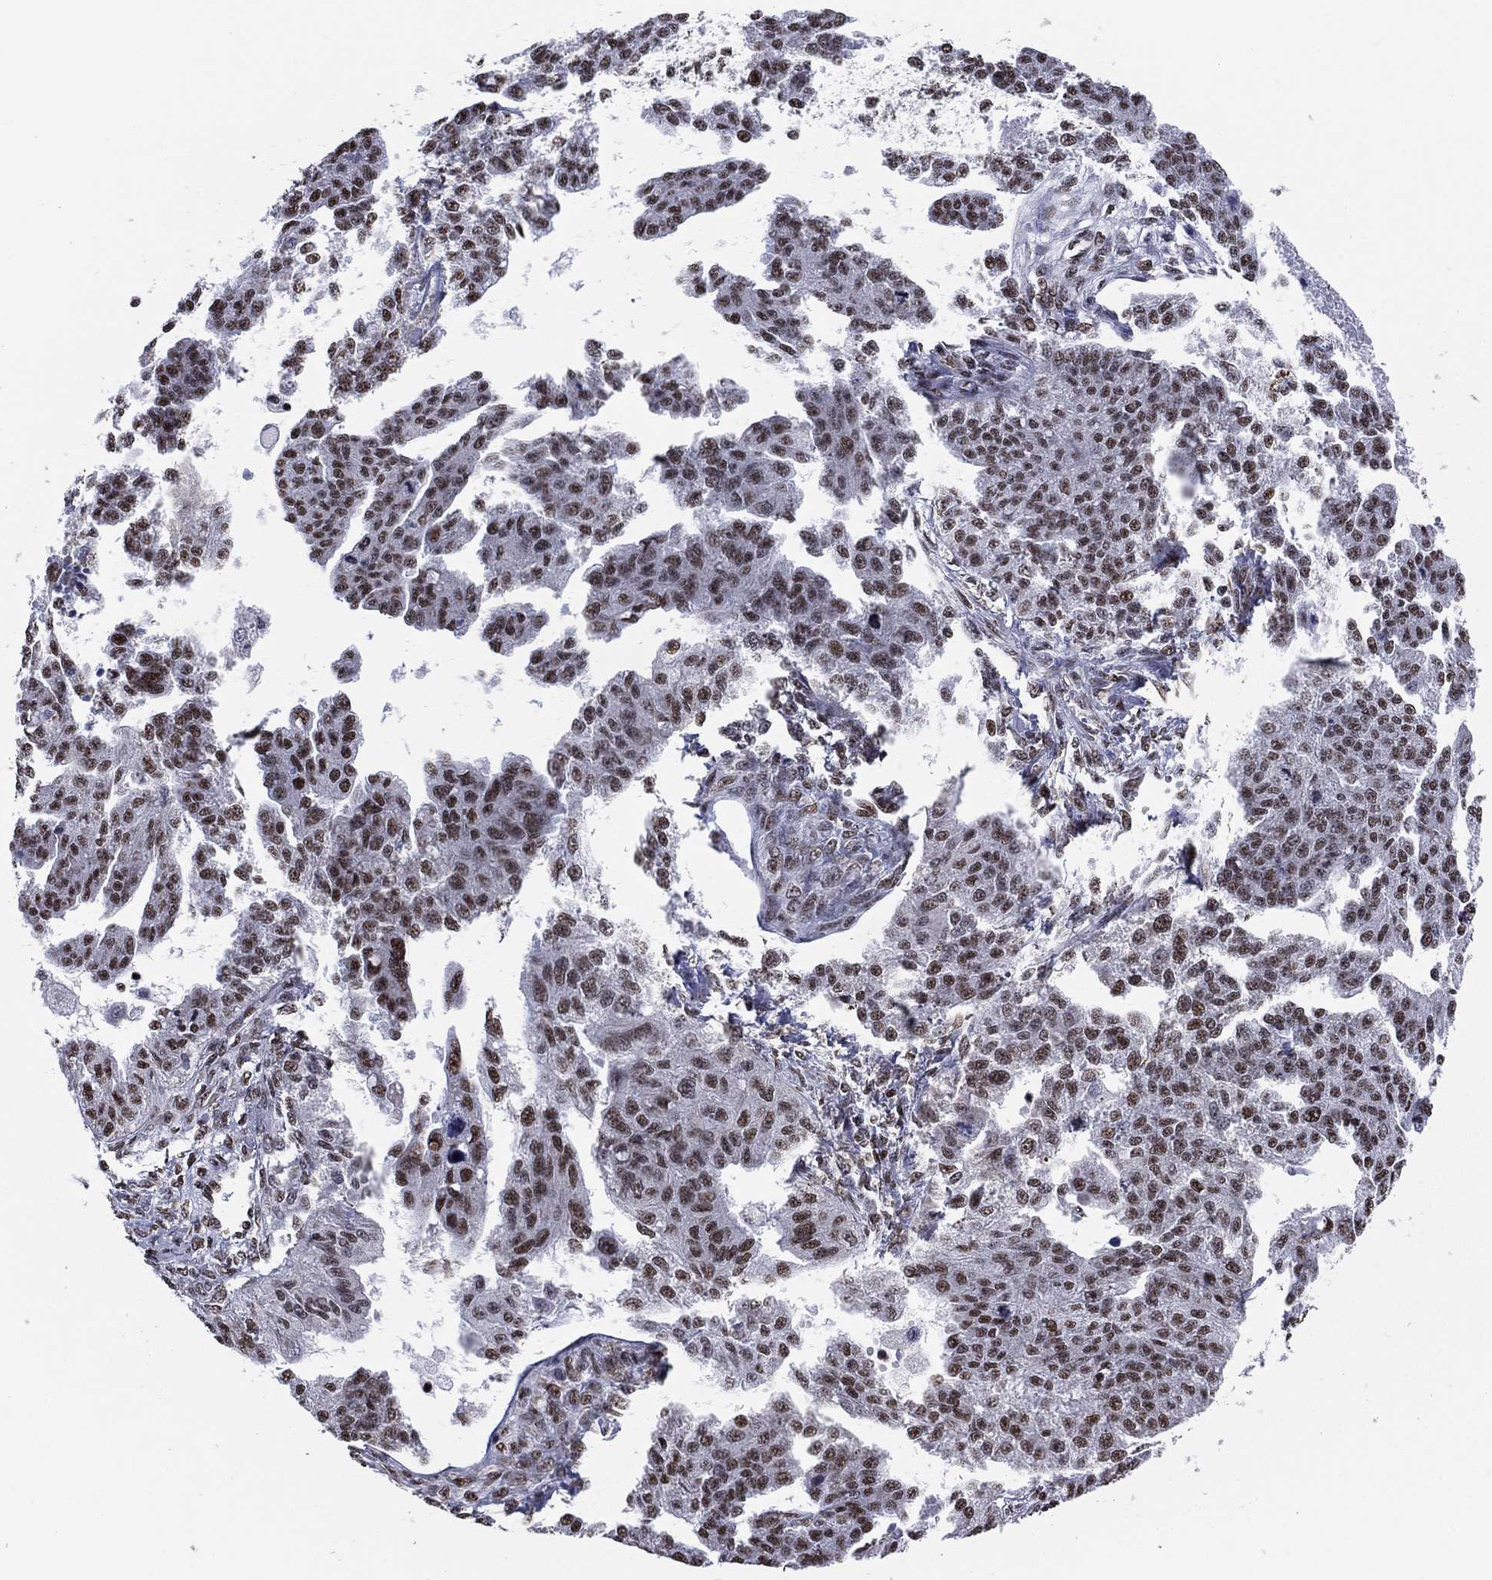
{"staining": {"intensity": "moderate", "quantity": ">75%", "location": "nuclear"}, "tissue": "ovarian cancer", "cell_type": "Tumor cells", "image_type": "cancer", "snomed": [{"axis": "morphology", "description": "Cystadenocarcinoma, serous, NOS"}, {"axis": "topography", "description": "Ovary"}], "caption": "The histopathology image exhibits immunohistochemical staining of serous cystadenocarcinoma (ovarian). There is moderate nuclear expression is identified in approximately >75% of tumor cells.", "gene": "N4BP2", "patient": {"sex": "female", "age": 58}}